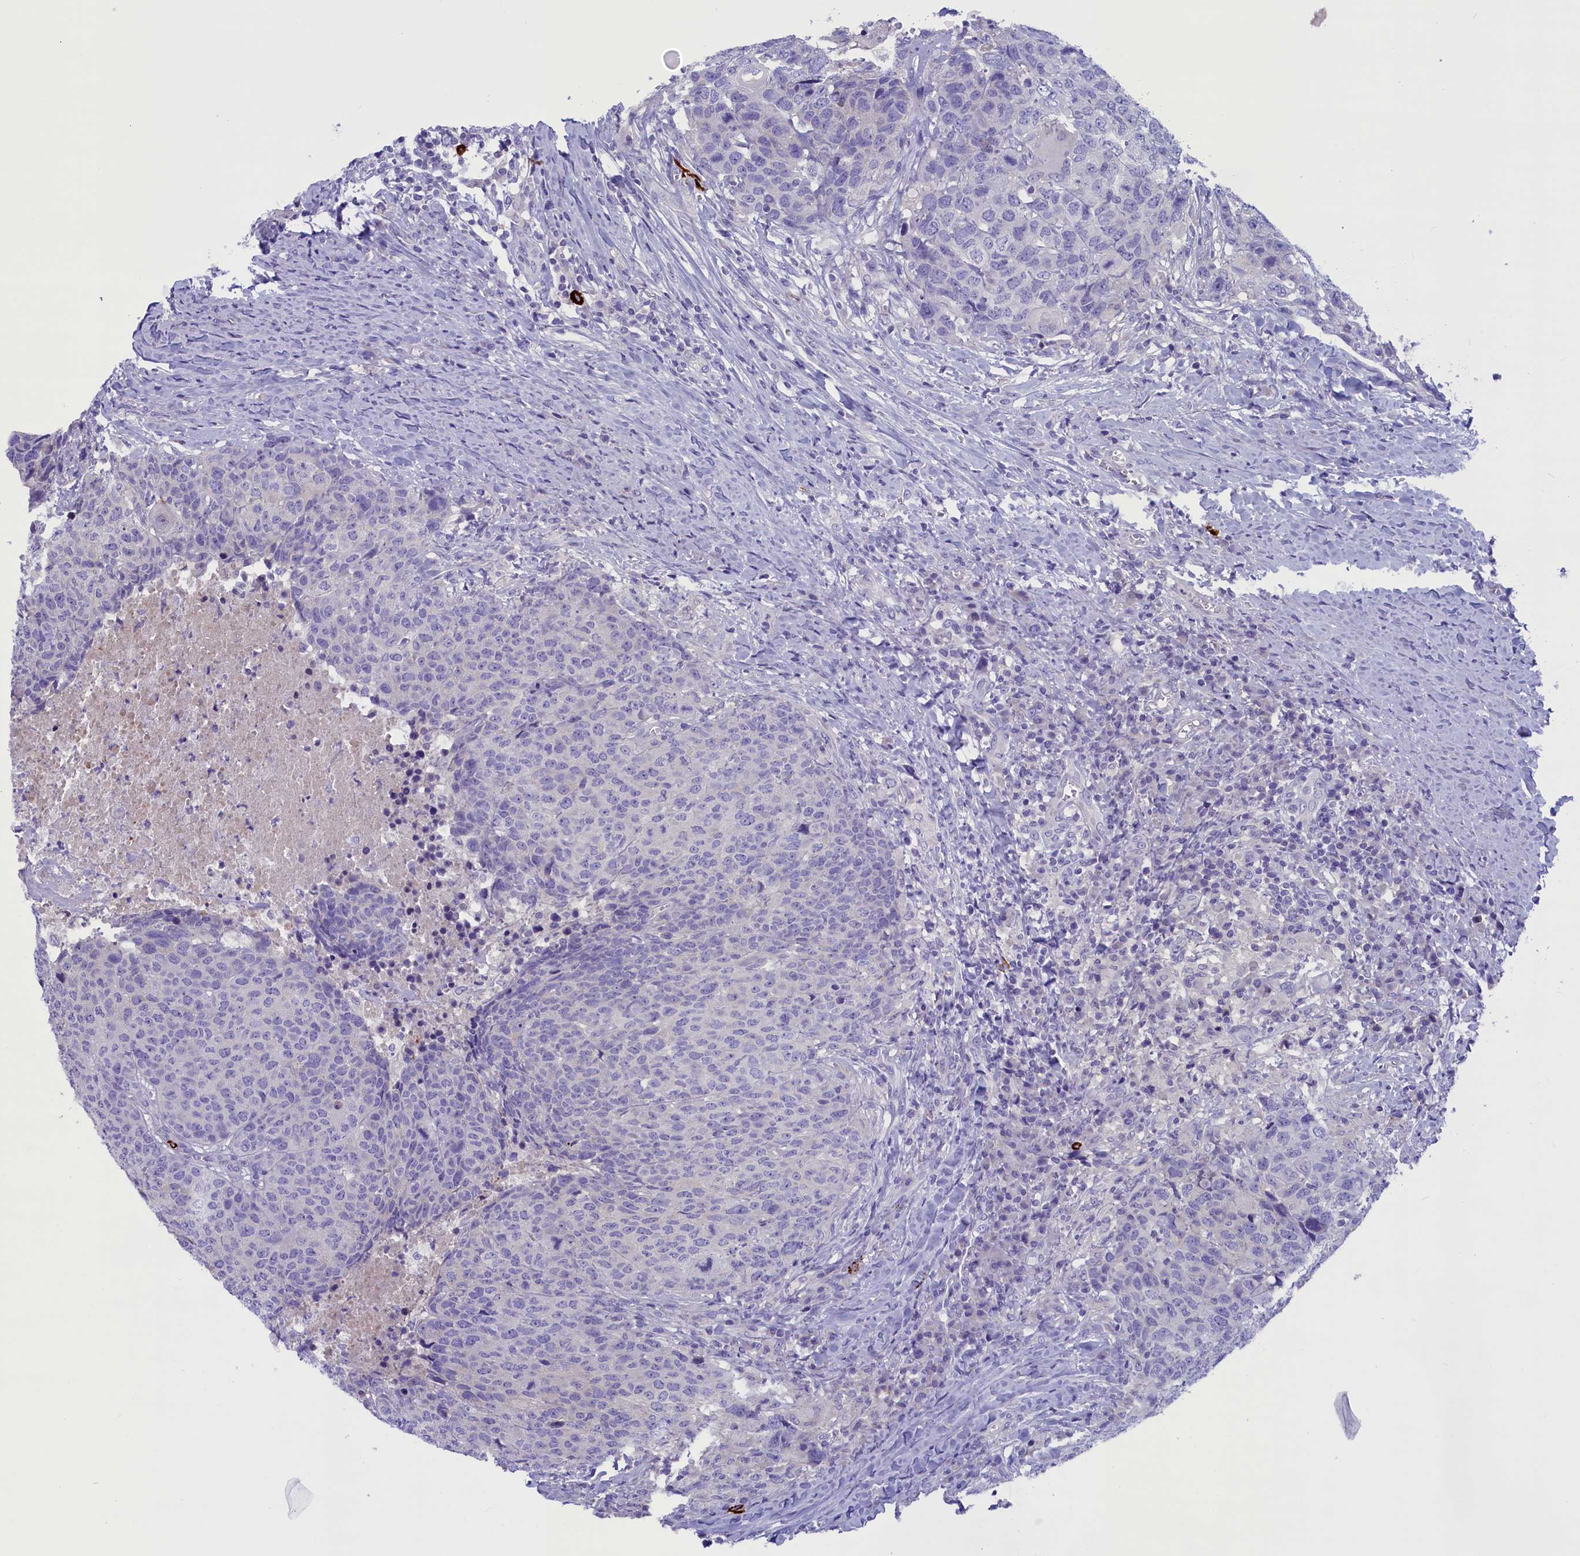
{"staining": {"intensity": "negative", "quantity": "none", "location": "none"}, "tissue": "head and neck cancer", "cell_type": "Tumor cells", "image_type": "cancer", "snomed": [{"axis": "morphology", "description": "Squamous cell carcinoma, NOS"}, {"axis": "topography", "description": "Head-Neck"}], "caption": "This is an immunohistochemistry image of human head and neck squamous cell carcinoma. There is no positivity in tumor cells.", "gene": "RTTN", "patient": {"sex": "male", "age": 66}}